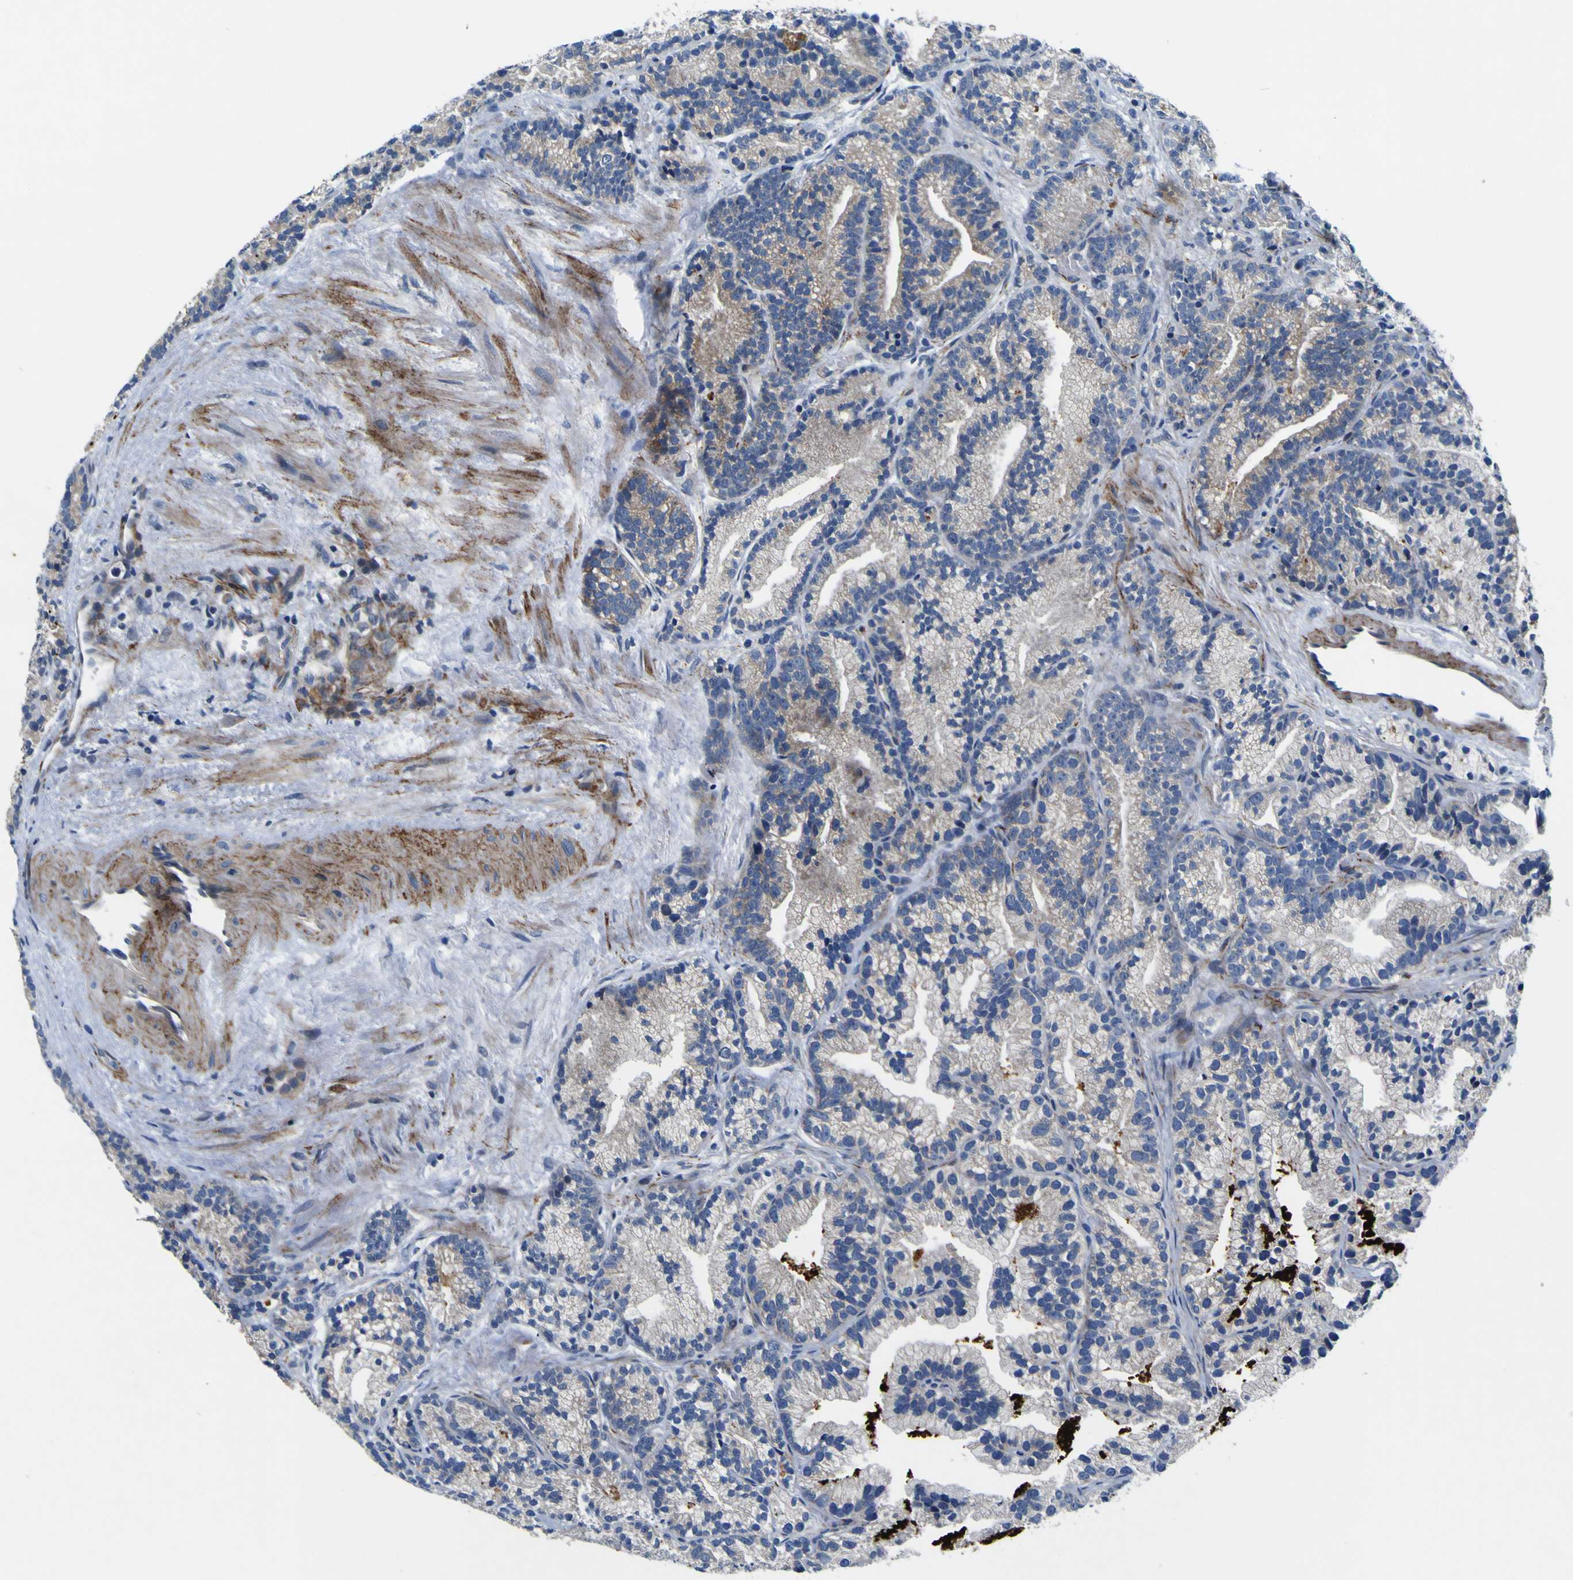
{"staining": {"intensity": "weak", "quantity": "<25%", "location": "cytoplasmic/membranous"}, "tissue": "prostate cancer", "cell_type": "Tumor cells", "image_type": "cancer", "snomed": [{"axis": "morphology", "description": "Adenocarcinoma, Low grade"}, {"axis": "topography", "description": "Prostate"}], "caption": "This is an immunohistochemistry histopathology image of prostate low-grade adenocarcinoma. There is no staining in tumor cells.", "gene": "AGAP3", "patient": {"sex": "male", "age": 89}}